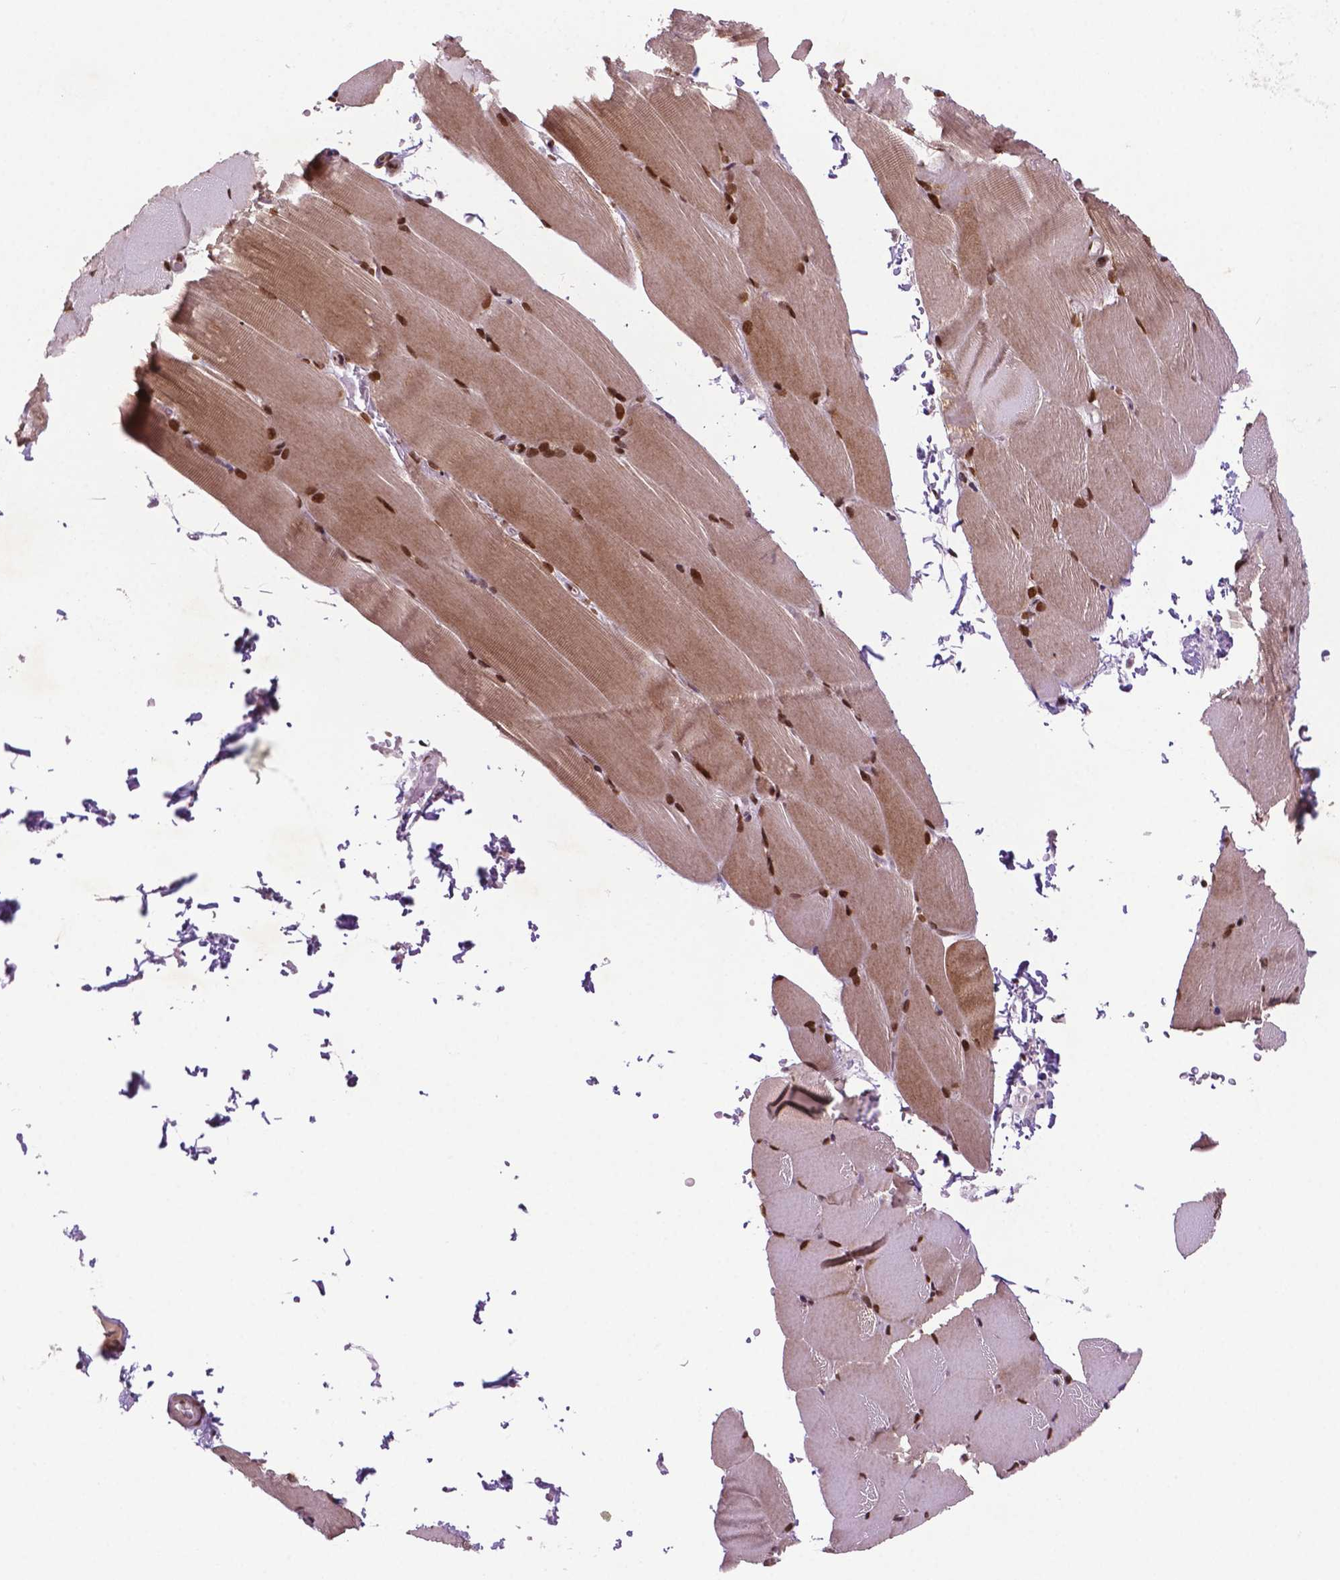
{"staining": {"intensity": "strong", "quantity": "25%-75%", "location": "cytoplasmic/membranous,nuclear"}, "tissue": "skeletal muscle", "cell_type": "Myocytes", "image_type": "normal", "snomed": [{"axis": "morphology", "description": "Normal tissue, NOS"}, {"axis": "topography", "description": "Skeletal muscle"}], "caption": "Immunohistochemistry staining of unremarkable skeletal muscle, which shows high levels of strong cytoplasmic/membranous,nuclear expression in approximately 25%-75% of myocytes indicating strong cytoplasmic/membranous,nuclear protein positivity. The staining was performed using DAB (brown) for protein detection and nuclei were counterstained in hematoxylin (blue).", "gene": "SIRT6", "patient": {"sex": "female", "age": 37}}